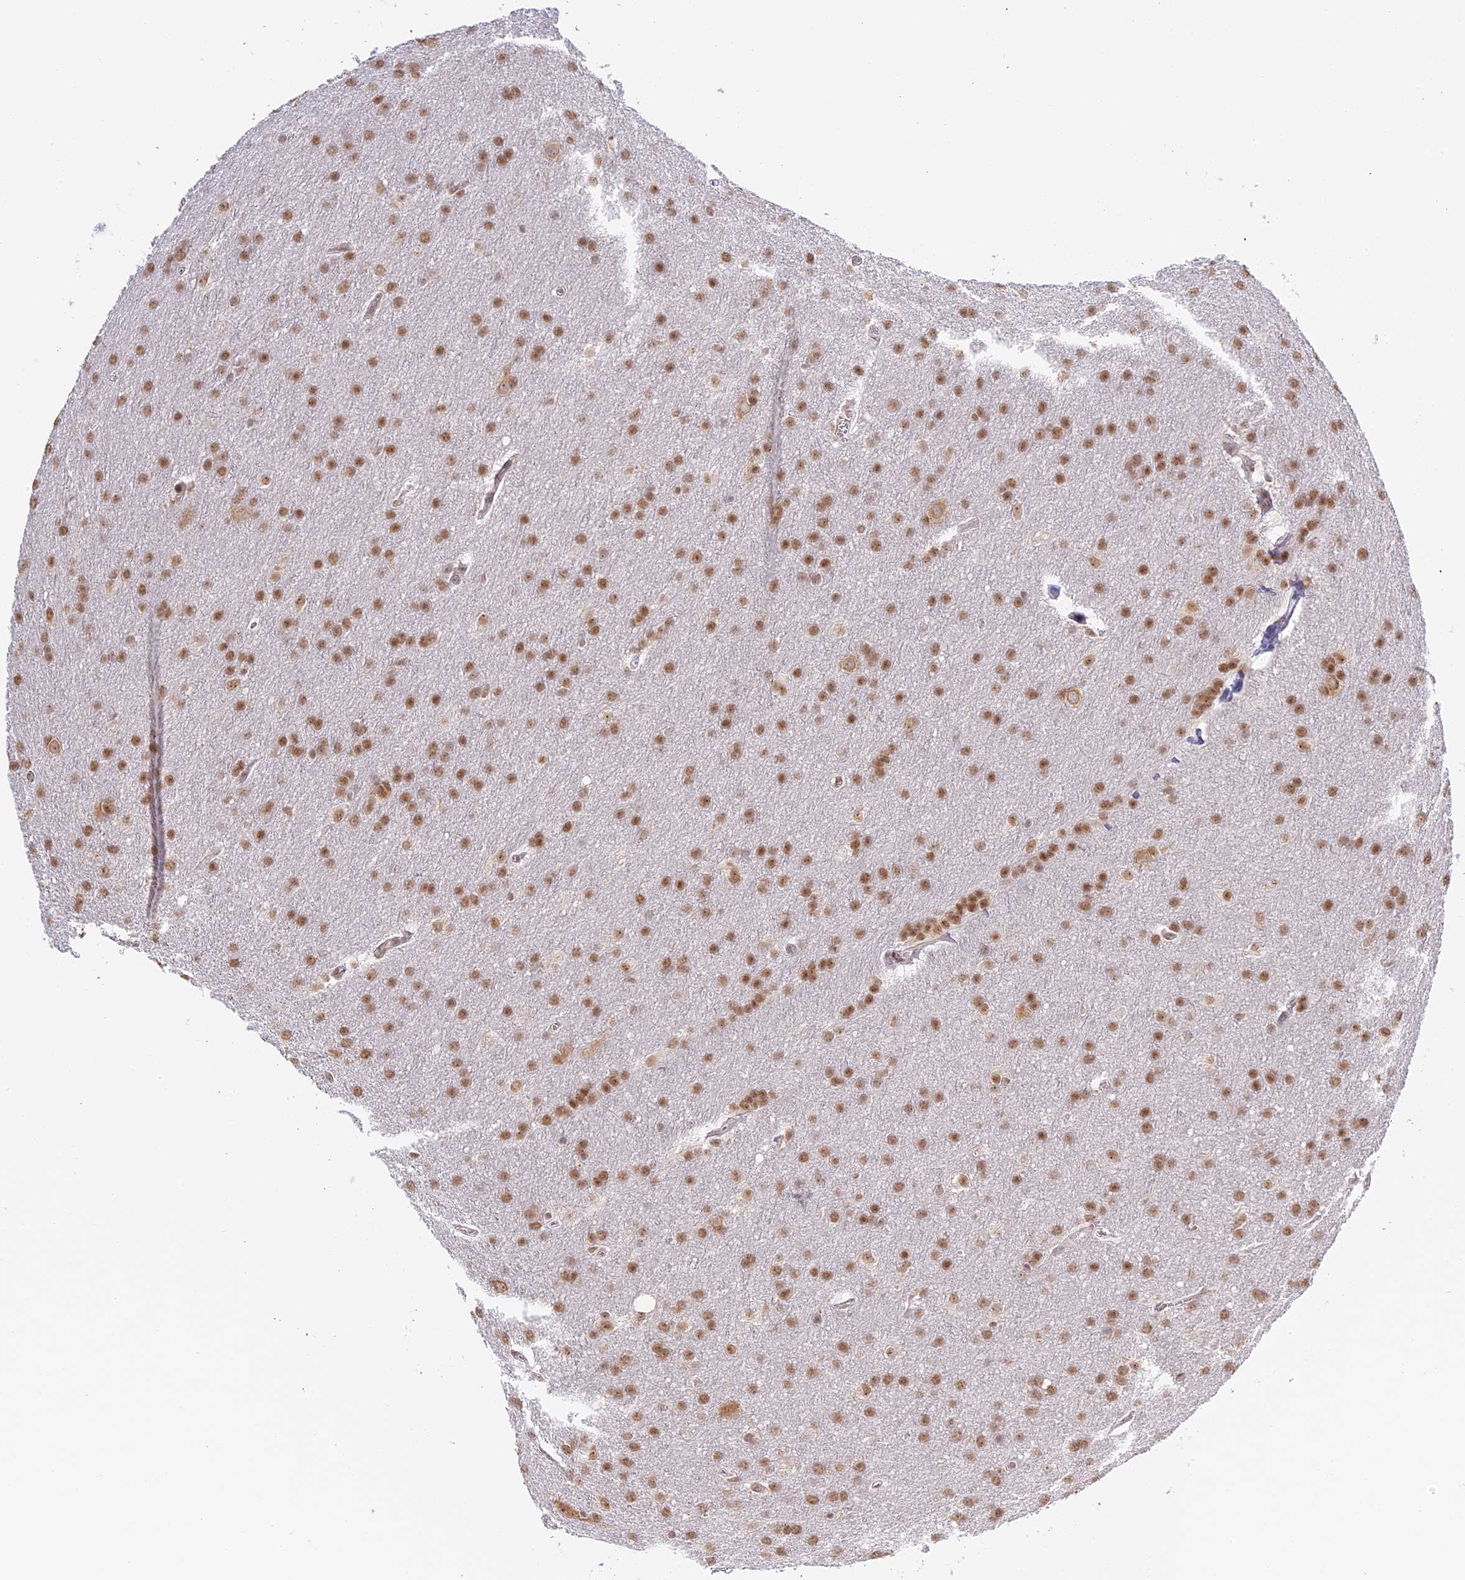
{"staining": {"intensity": "moderate", "quantity": ">75%", "location": "nuclear"}, "tissue": "glioma", "cell_type": "Tumor cells", "image_type": "cancer", "snomed": [{"axis": "morphology", "description": "Glioma, malignant, Low grade"}, {"axis": "topography", "description": "Brain"}], "caption": "A brown stain highlights moderate nuclear expression of a protein in malignant glioma (low-grade) tumor cells.", "gene": "HEATR5B", "patient": {"sex": "female", "age": 32}}